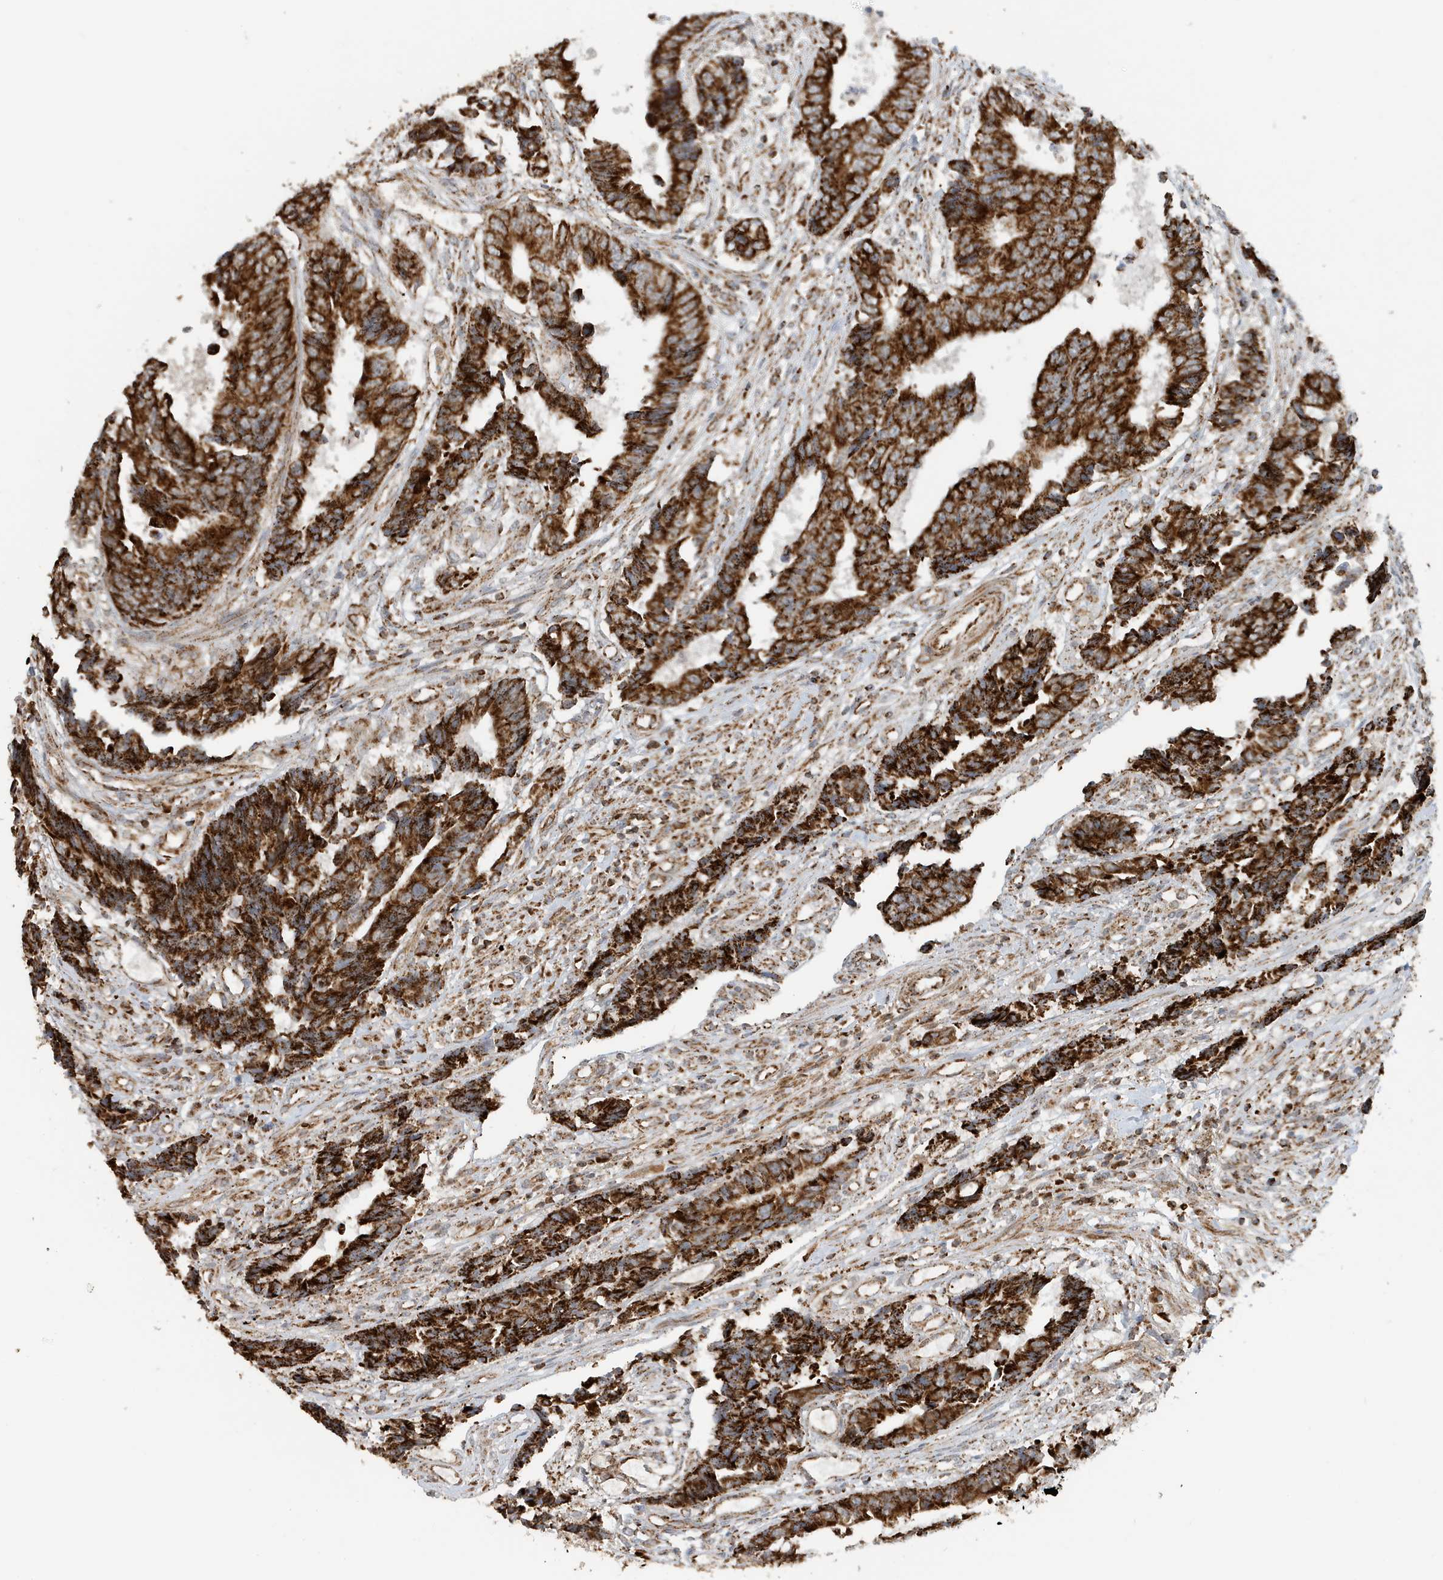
{"staining": {"intensity": "strong", "quantity": ">75%", "location": "cytoplasmic/membranous"}, "tissue": "colorectal cancer", "cell_type": "Tumor cells", "image_type": "cancer", "snomed": [{"axis": "morphology", "description": "Adenocarcinoma, NOS"}, {"axis": "topography", "description": "Rectum"}], "caption": "High-magnification brightfield microscopy of colorectal adenocarcinoma stained with DAB (brown) and counterstained with hematoxylin (blue). tumor cells exhibit strong cytoplasmic/membranous expression is appreciated in about>75% of cells. Using DAB (brown) and hematoxylin (blue) stains, captured at high magnification using brightfield microscopy.", "gene": "MAN1A1", "patient": {"sex": "male", "age": 84}}